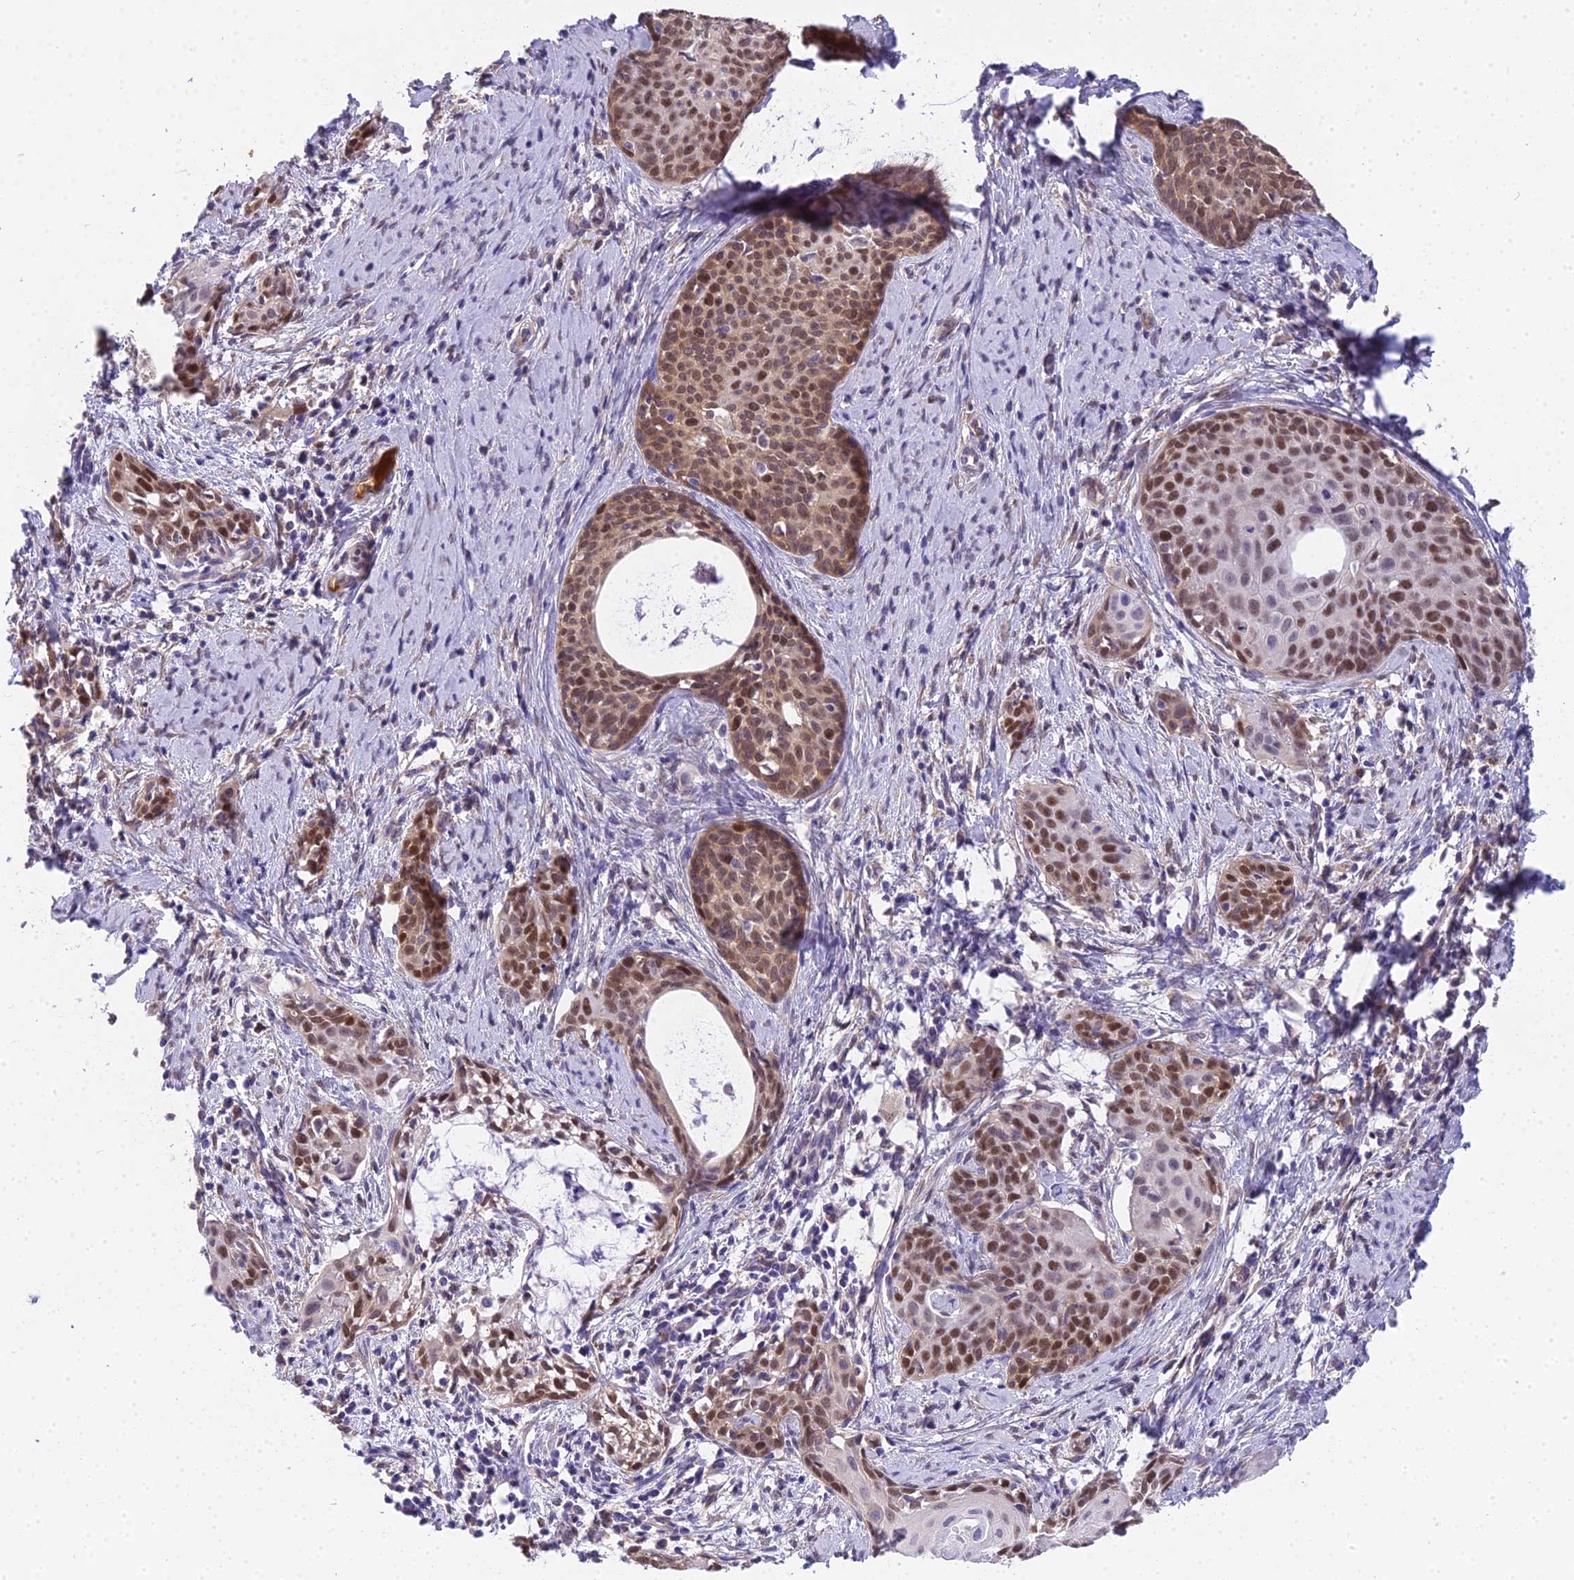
{"staining": {"intensity": "moderate", "quantity": ">75%", "location": "nuclear"}, "tissue": "cervical cancer", "cell_type": "Tumor cells", "image_type": "cancer", "snomed": [{"axis": "morphology", "description": "Squamous cell carcinoma, NOS"}, {"axis": "topography", "description": "Cervix"}], "caption": "Protein analysis of cervical cancer tissue displays moderate nuclear staining in approximately >75% of tumor cells.", "gene": "MAT2A", "patient": {"sex": "female", "age": 52}}